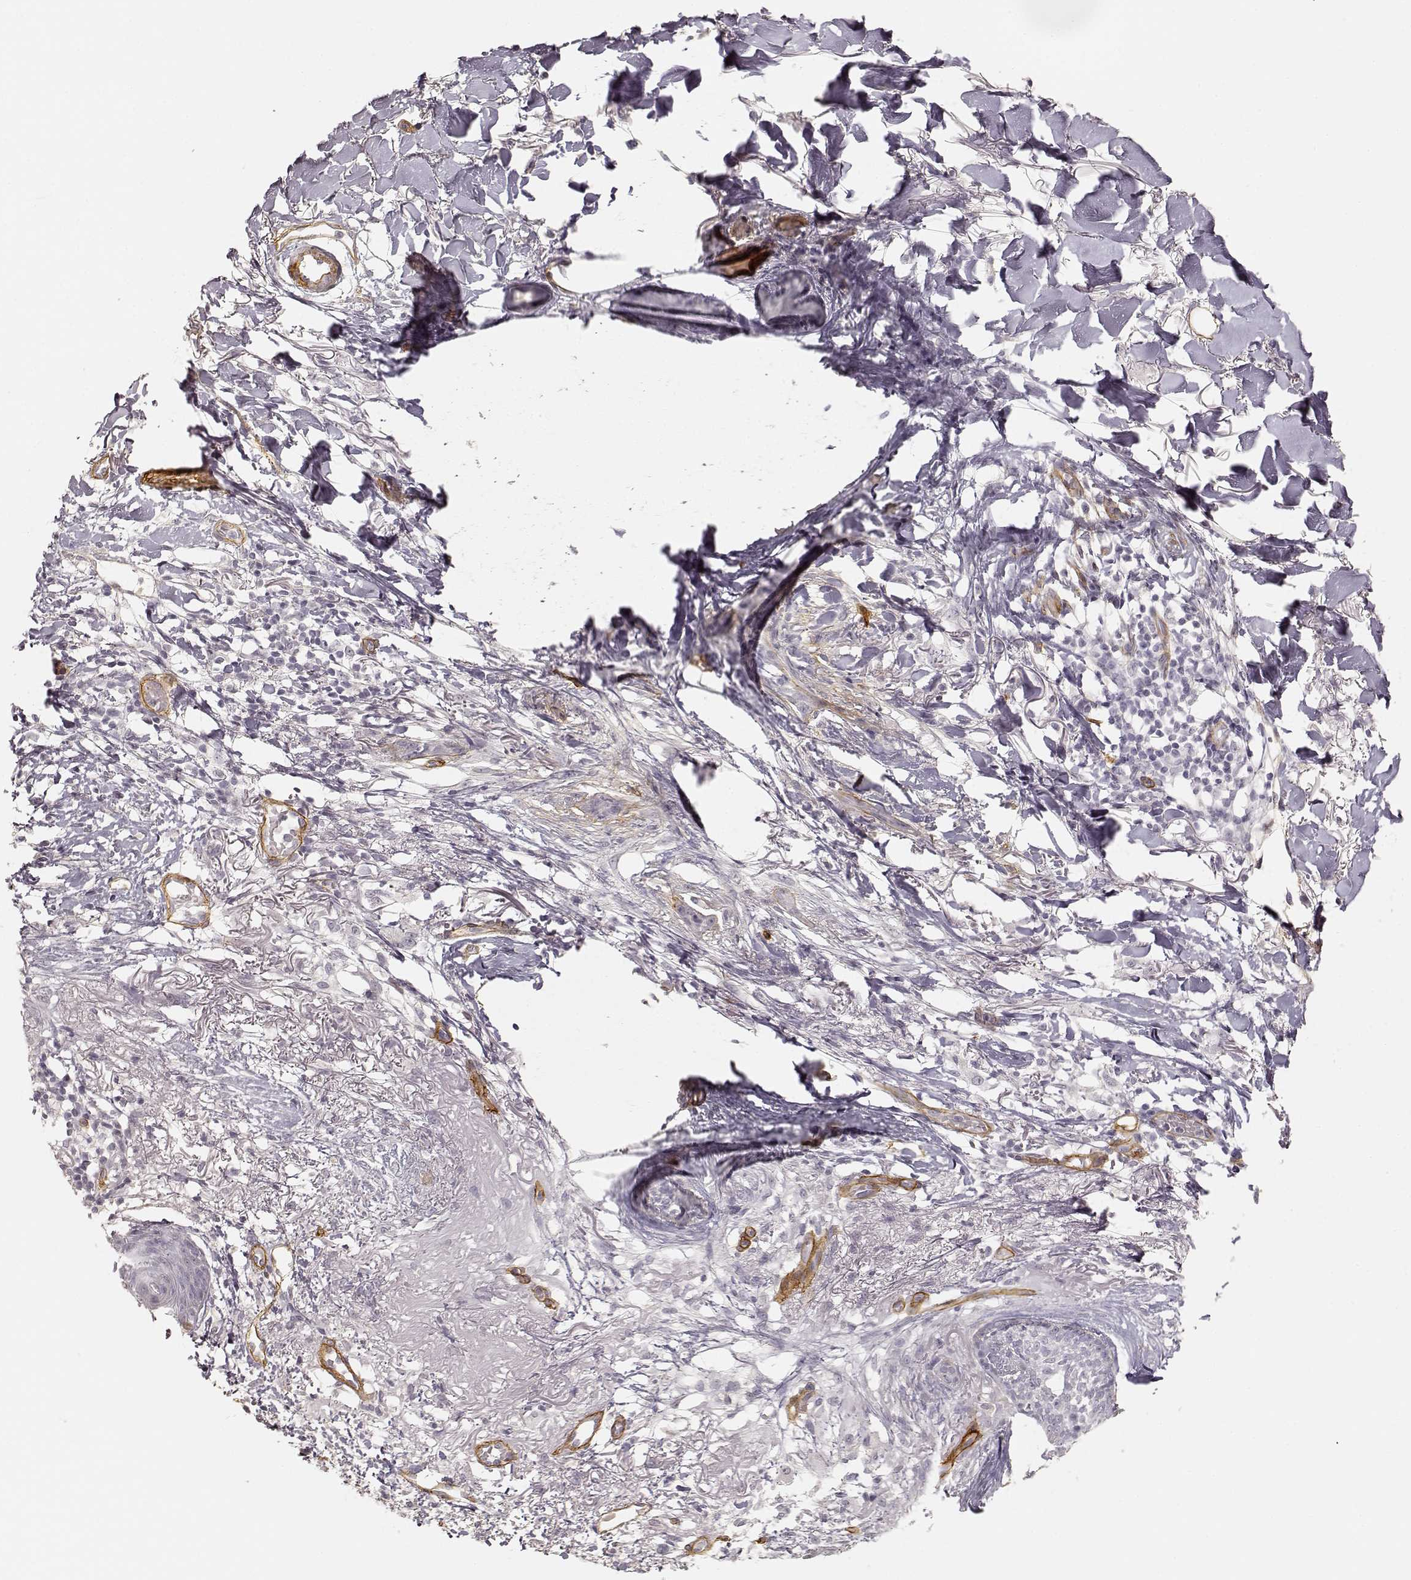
{"staining": {"intensity": "negative", "quantity": "none", "location": "none"}, "tissue": "skin cancer", "cell_type": "Tumor cells", "image_type": "cancer", "snomed": [{"axis": "morphology", "description": "Normal tissue, NOS"}, {"axis": "morphology", "description": "Basal cell carcinoma"}, {"axis": "topography", "description": "Skin"}], "caption": "The image demonstrates no significant positivity in tumor cells of skin cancer (basal cell carcinoma).", "gene": "LAMA4", "patient": {"sex": "male", "age": 84}}